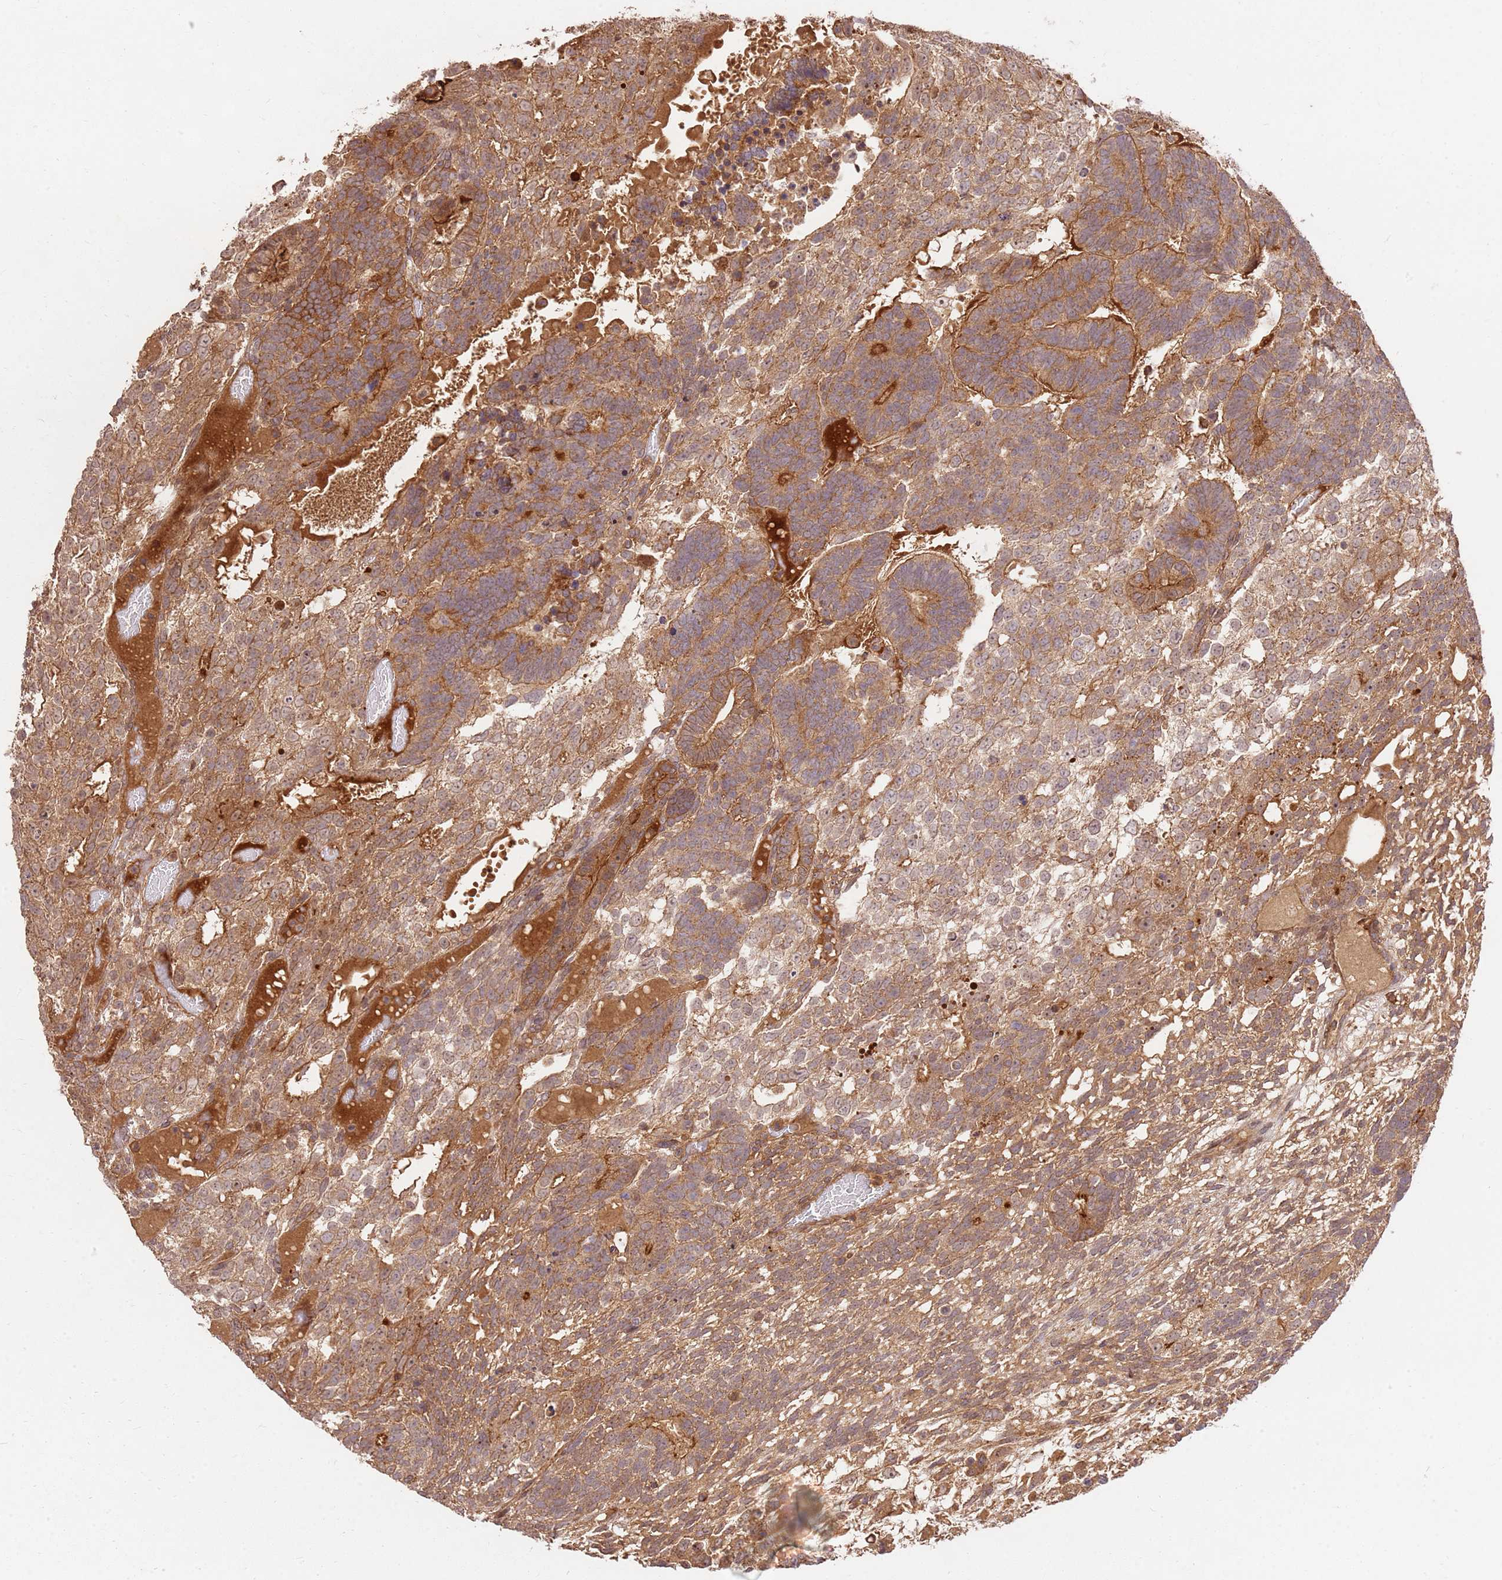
{"staining": {"intensity": "moderate", "quantity": ">75%", "location": "cytoplasmic/membranous"}, "tissue": "testis cancer", "cell_type": "Tumor cells", "image_type": "cancer", "snomed": [{"axis": "morphology", "description": "Carcinoma, Embryonal, NOS"}, {"axis": "topography", "description": "Testis"}], "caption": "Immunohistochemical staining of embryonal carcinoma (testis) demonstrates medium levels of moderate cytoplasmic/membranous staining in about >75% of tumor cells.", "gene": "GAREM1", "patient": {"sex": "male", "age": 23}}